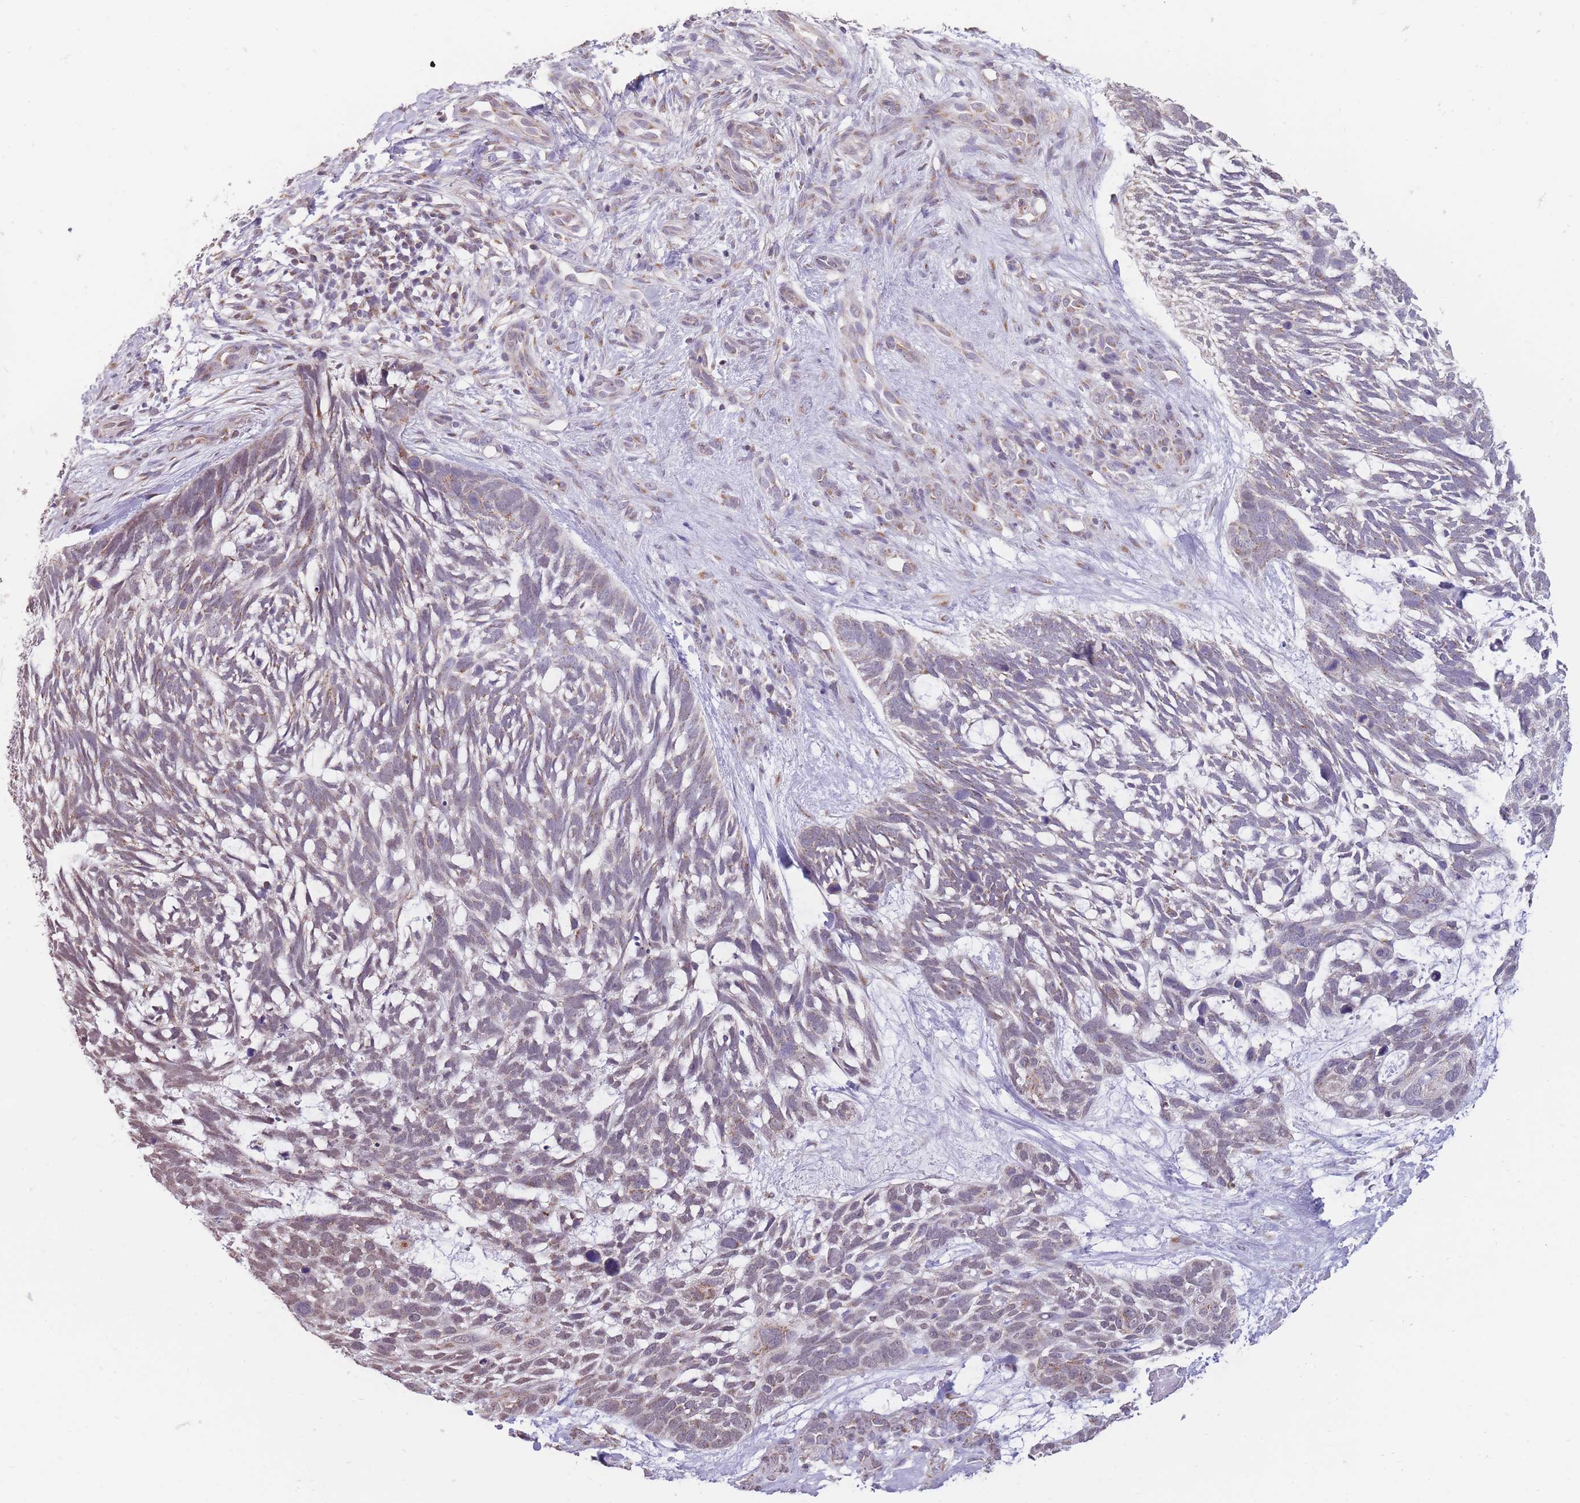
{"staining": {"intensity": "negative", "quantity": "none", "location": "none"}, "tissue": "skin cancer", "cell_type": "Tumor cells", "image_type": "cancer", "snomed": [{"axis": "morphology", "description": "Basal cell carcinoma"}, {"axis": "topography", "description": "Skin"}], "caption": "An immunohistochemistry (IHC) histopathology image of basal cell carcinoma (skin) is shown. There is no staining in tumor cells of basal cell carcinoma (skin).", "gene": "NELL1", "patient": {"sex": "male", "age": 88}}